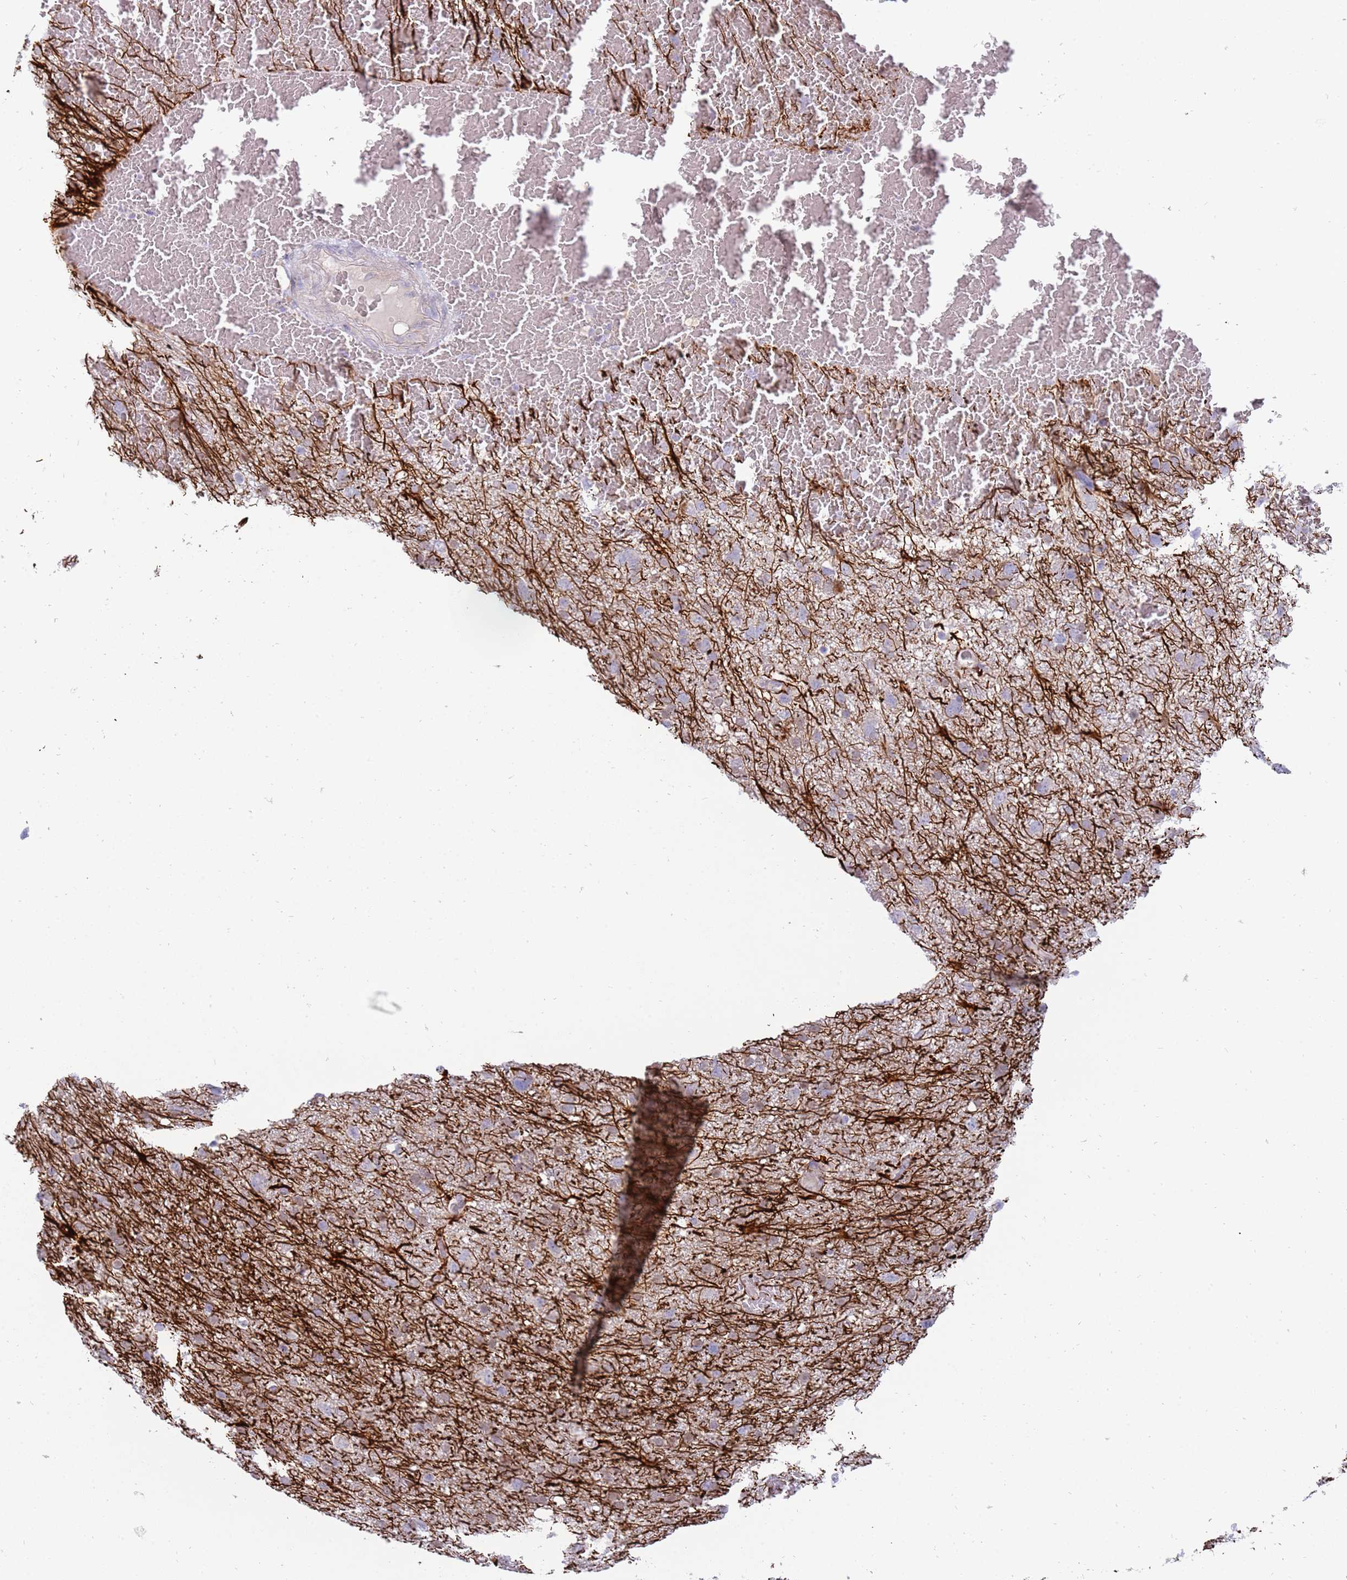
{"staining": {"intensity": "negative", "quantity": "none", "location": "none"}, "tissue": "glioma", "cell_type": "Tumor cells", "image_type": "cancer", "snomed": [{"axis": "morphology", "description": "Glioma, malignant, High grade"}, {"axis": "topography", "description": "Brain"}], "caption": "IHC of human glioma exhibits no positivity in tumor cells.", "gene": "STK25", "patient": {"sex": "male", "age": 61}}